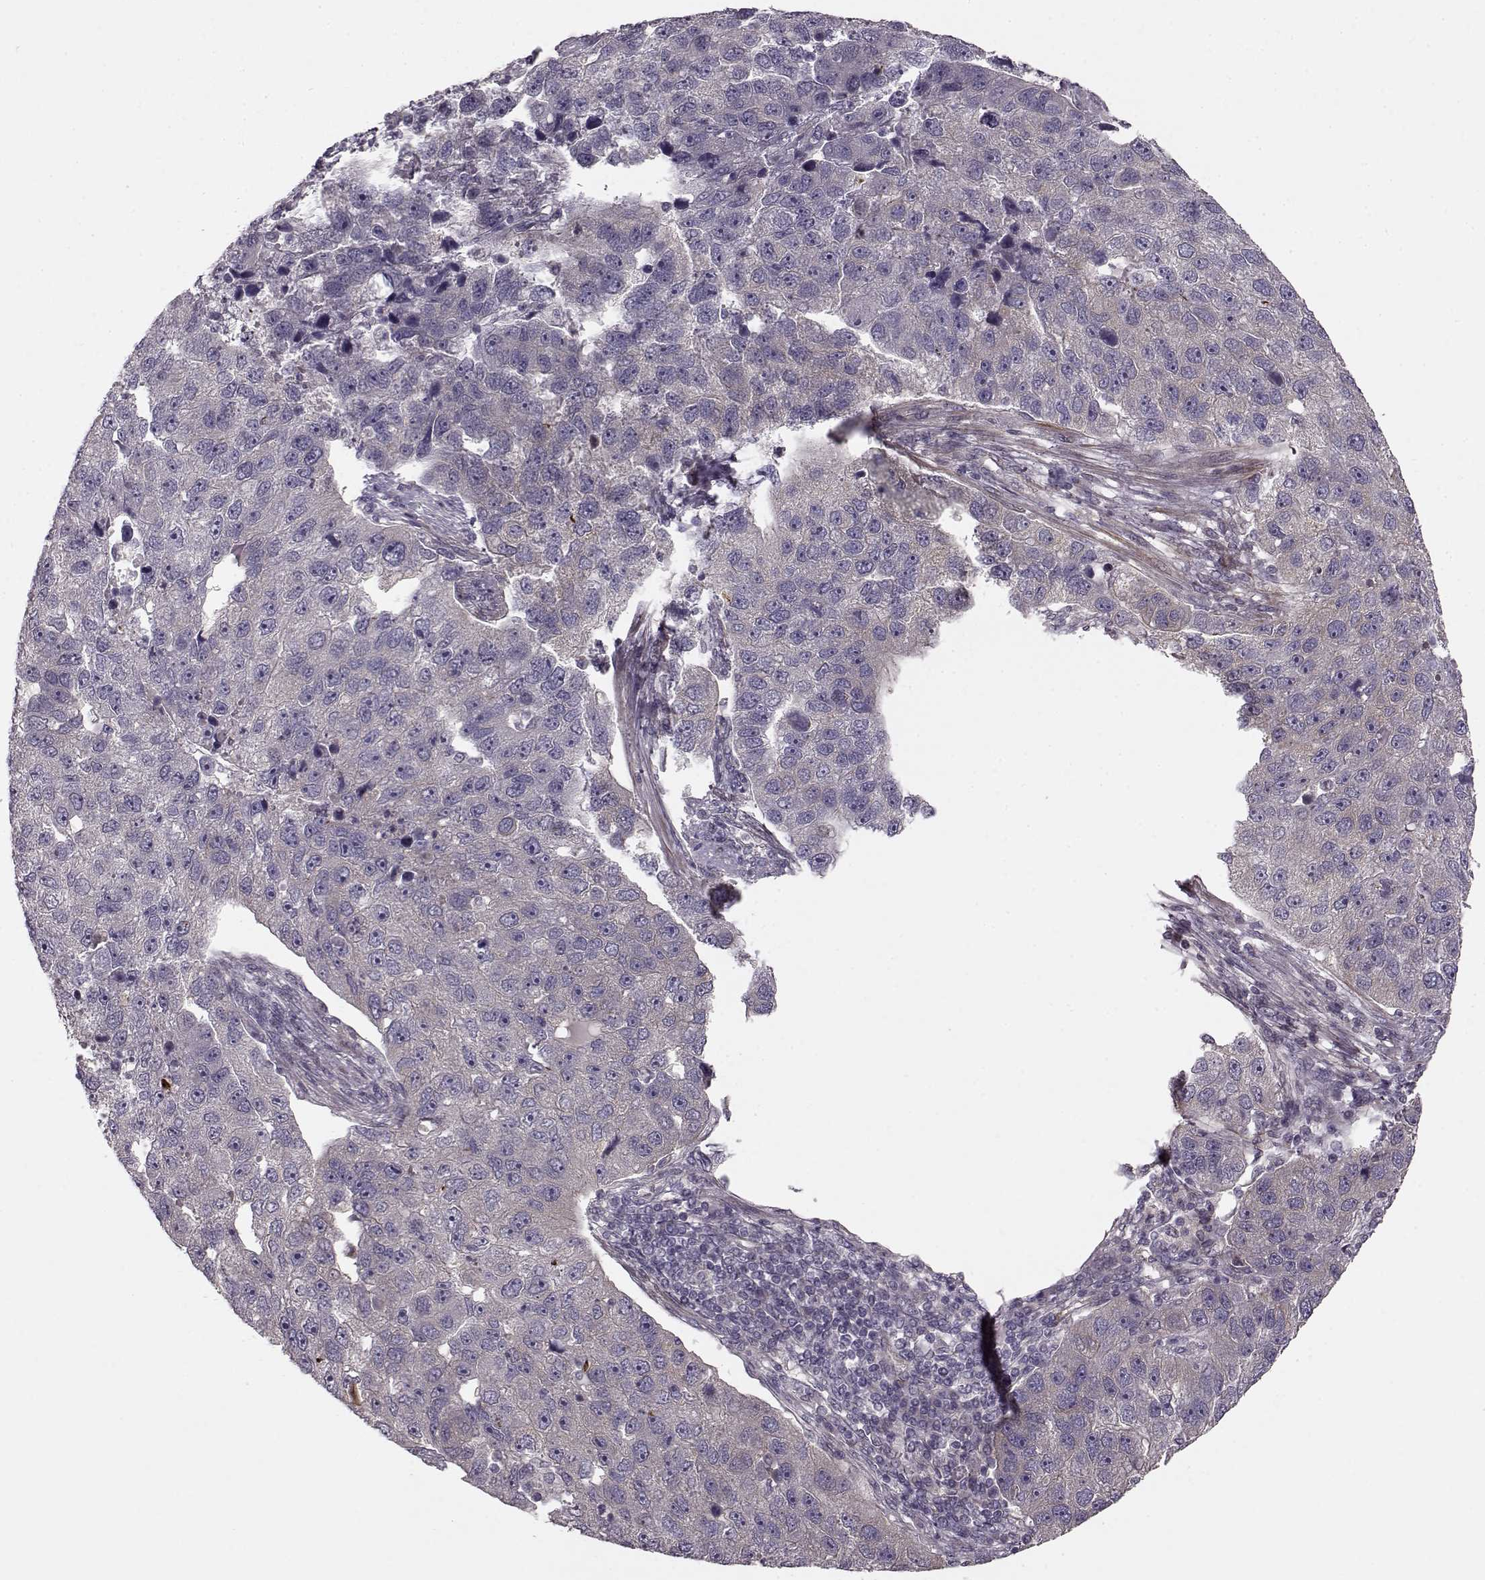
{"staining": {"intensity": "negative", "quantity": "none", "location": "none"}, "tissue": "pancreatic cancer", "cell_type": "Tumor cells", "image_type": "cancer", "snomed": [{"axis": "morphology", "description": "Adenocarcinoma, NOS"}, {"axis": "topography", "description": "Pancreas"}], "caption": "IHC of human pancreatic cancer (adenocarcinoma) demonstrates no staining in tumor cells.", "gene": "MTR", "patient": {"sex": "female", "age": 61}}